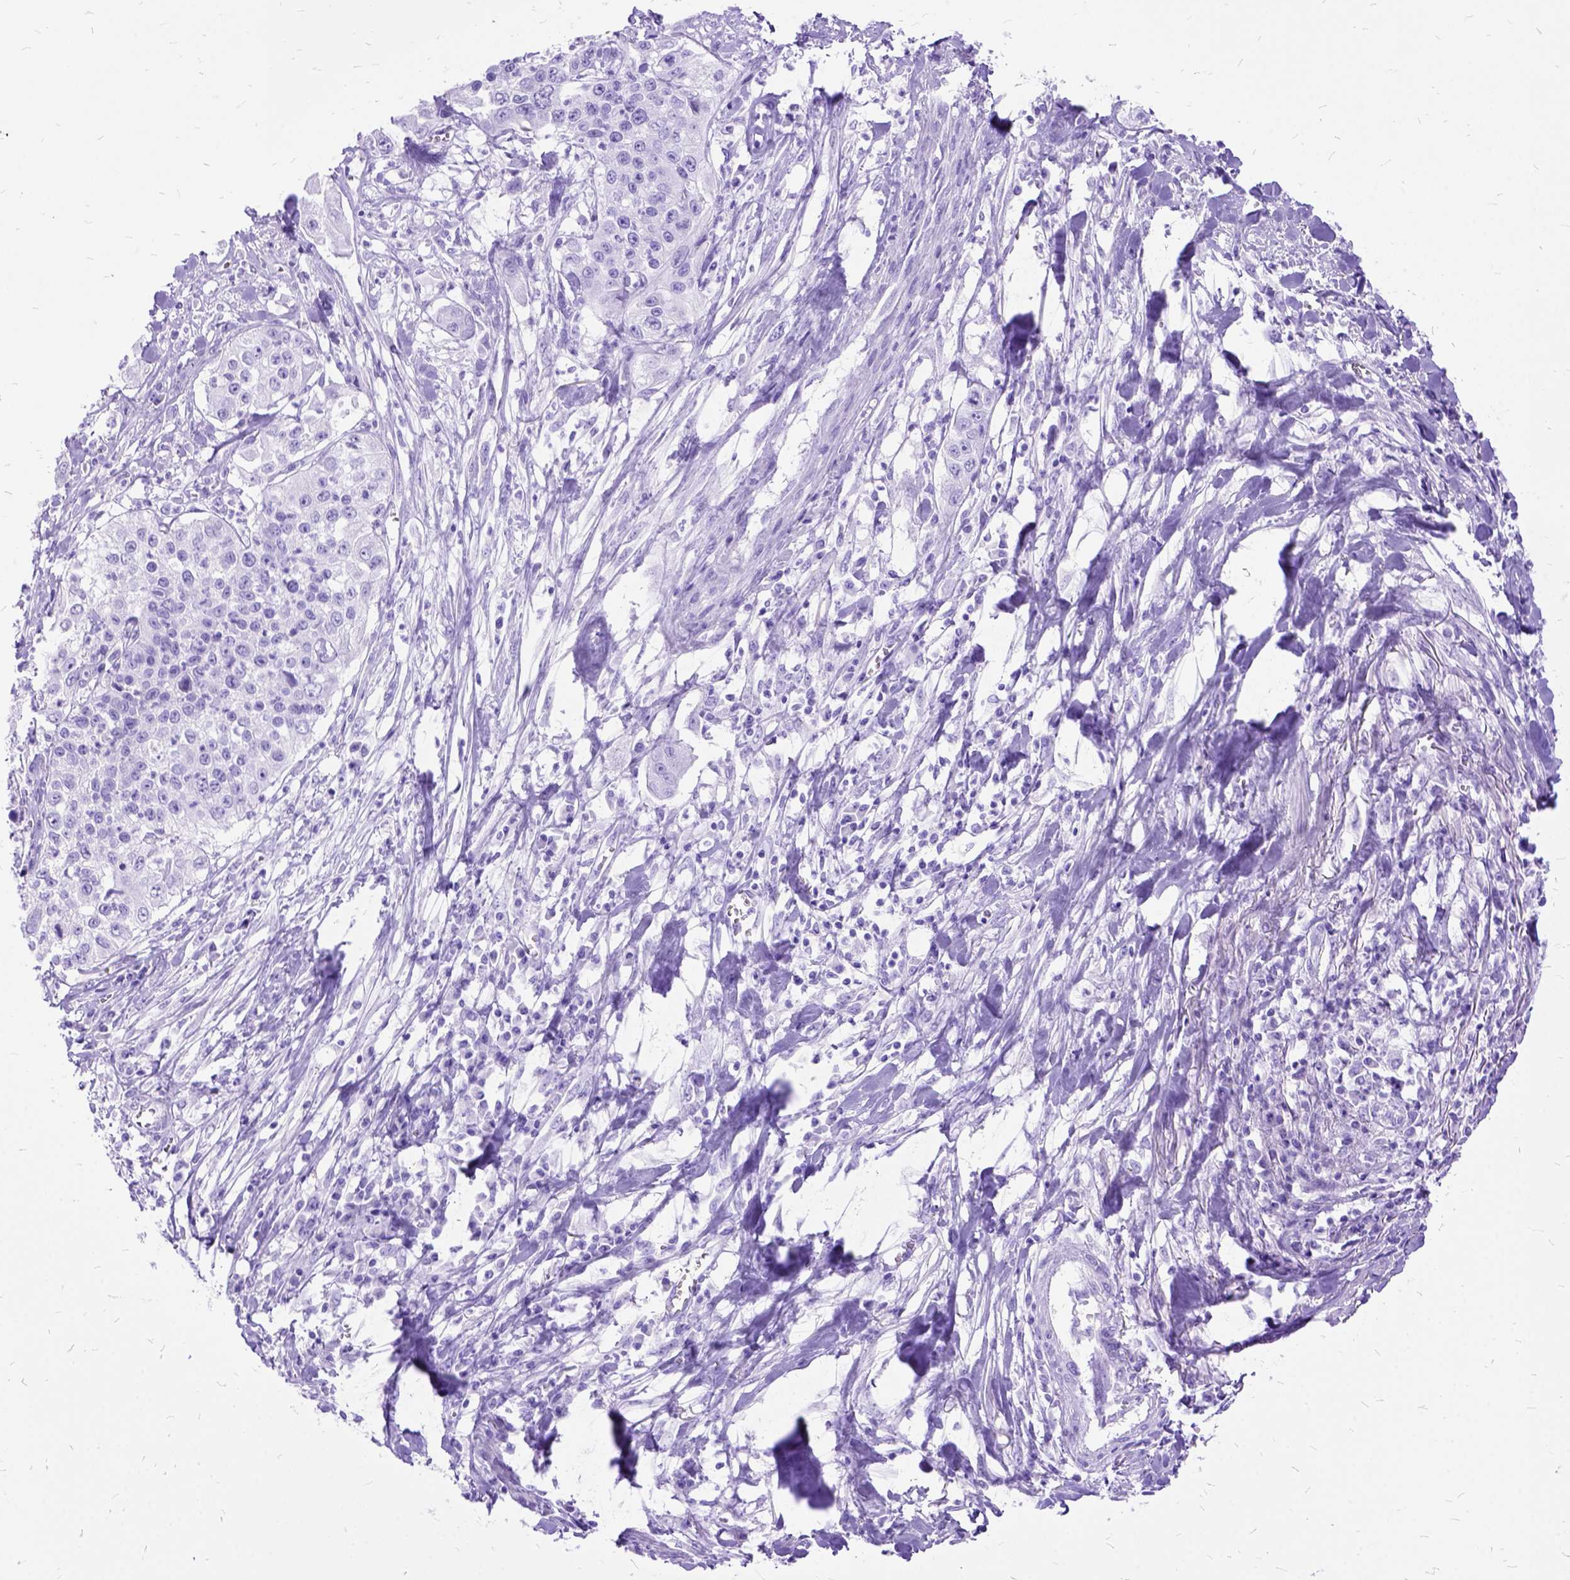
{"staining": {"intensity": "negative", "quantity": "none", "location": "none"}, "tissue": "lung cancer", "cell_type": "Tumor cells", "image_type": "cancer", "snomed": [{"axis": "morphology", "description": "Squamous cell carcinoma, NOS"}, {"axis": "morphology", "description": "Squamous cell carcinoma, metastatic, NOS"}, {"axis": "topography", "description": "Lung"}, {"axis": "topography", "description": "Pleura, NOS"}], "caption": "This histopathology image is of lung cancer (metastatic squamous cell carcinoma) stained with immunohistochemistry to label a protein in brown with the nuclei are counter-stained blue. There is no staining in tumor cells.", "gene": "DNAH2", "patient": {"sex": "male", "age": 72}}